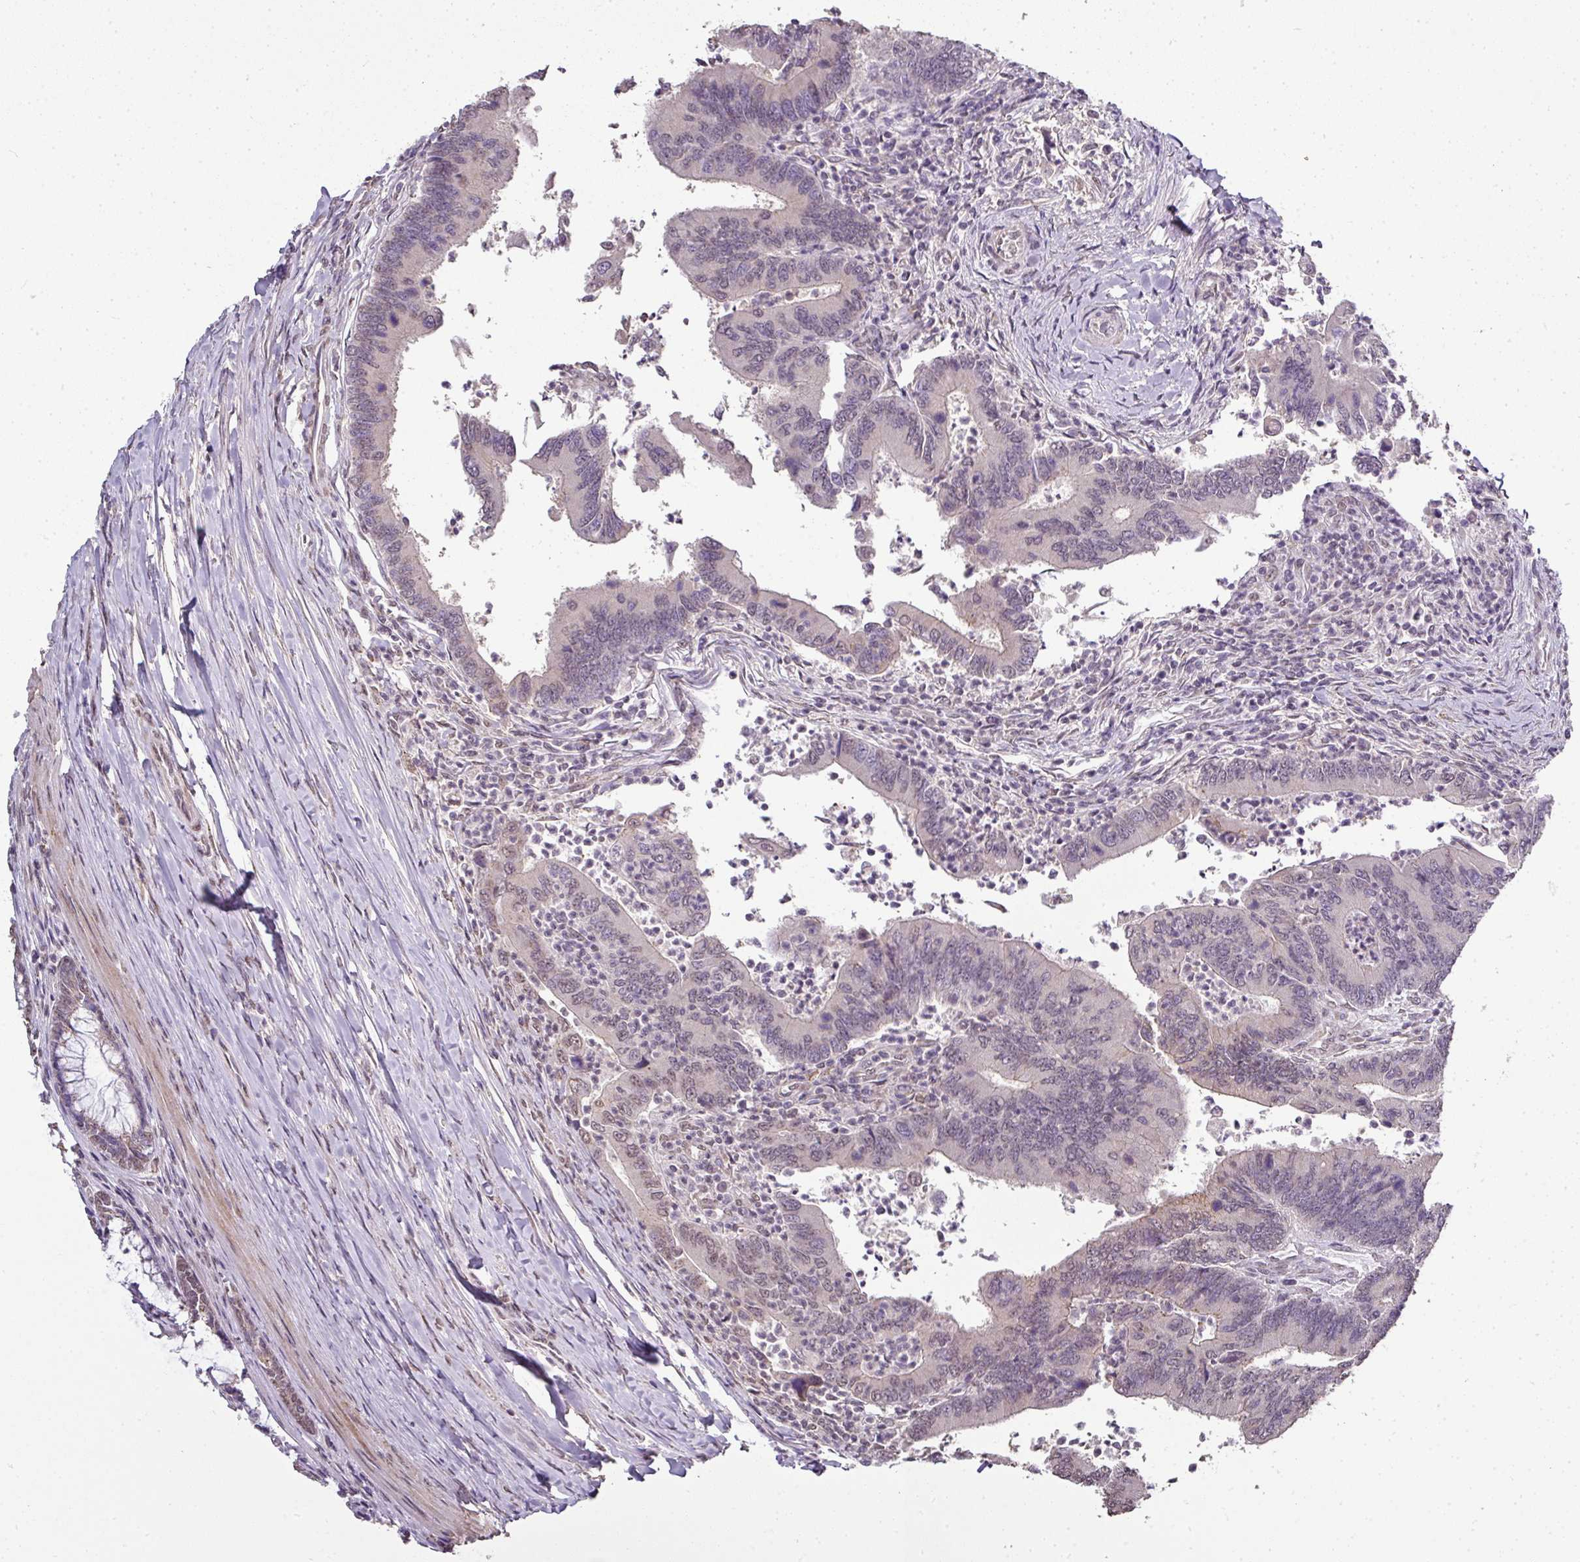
{"staining": {"intensity": "negative", "quantity": "none", "location": "none"}, "tissue": "colorectal cancer", "cell_type": "Tumor cells", "image_type": "cancer", "snomed": [{"axis": "morphology", "description": "Adenocarcinoma, NOS"}, {"axis": "topography", "description": "Colon"}], "caption": "An immunohistochemistry image of colorectal cancer (adenocarcinoma) is shown. There is no staining in tumor cells of colorectal cancer (adenocarcinoma).", "gene": "JPH2", "patient": {"sex": "female", "age": 67}}